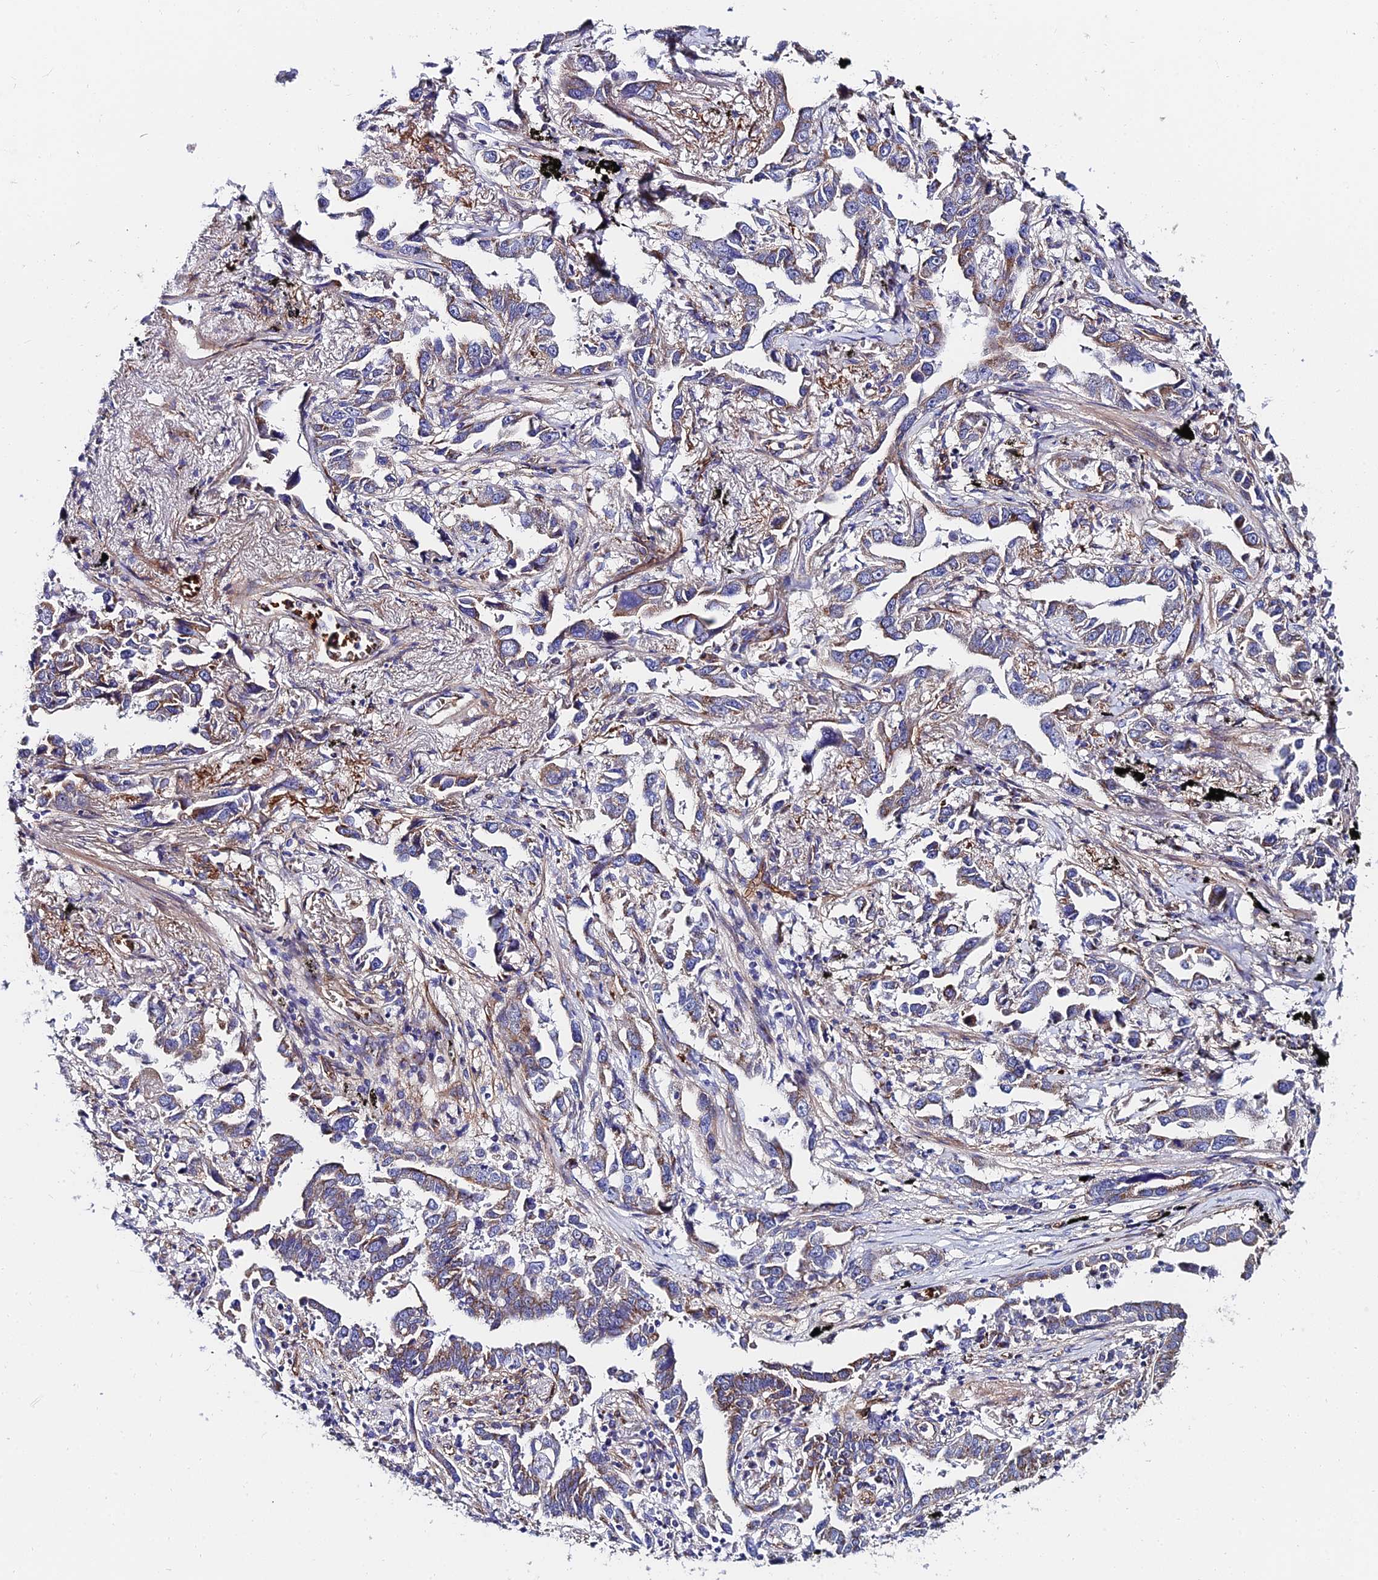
{"staining": {"intensity": "moderate", "quantity": "<25%", "location": "cytoplasmic/membranous"}, "tissue": "lung cancer", "cell_type": "Tumor cells", "image_type": "cancer", "snomed": [{"axis": "morphology", "description": "Adenocarcinoma, NOS"}, {"axis": "topography", "description": "Lung"}], "caption": "Immunohistochemical staining of human lung cancer demonstrates moderate cytoplasmic/membranous protein expression in approximately <25% of tumor cells. (brown staining indicates protein expression, while blue staining denotes nuclei).", "gene": "ADGRF3", "patient": {"sex": "male", "age": 67}}